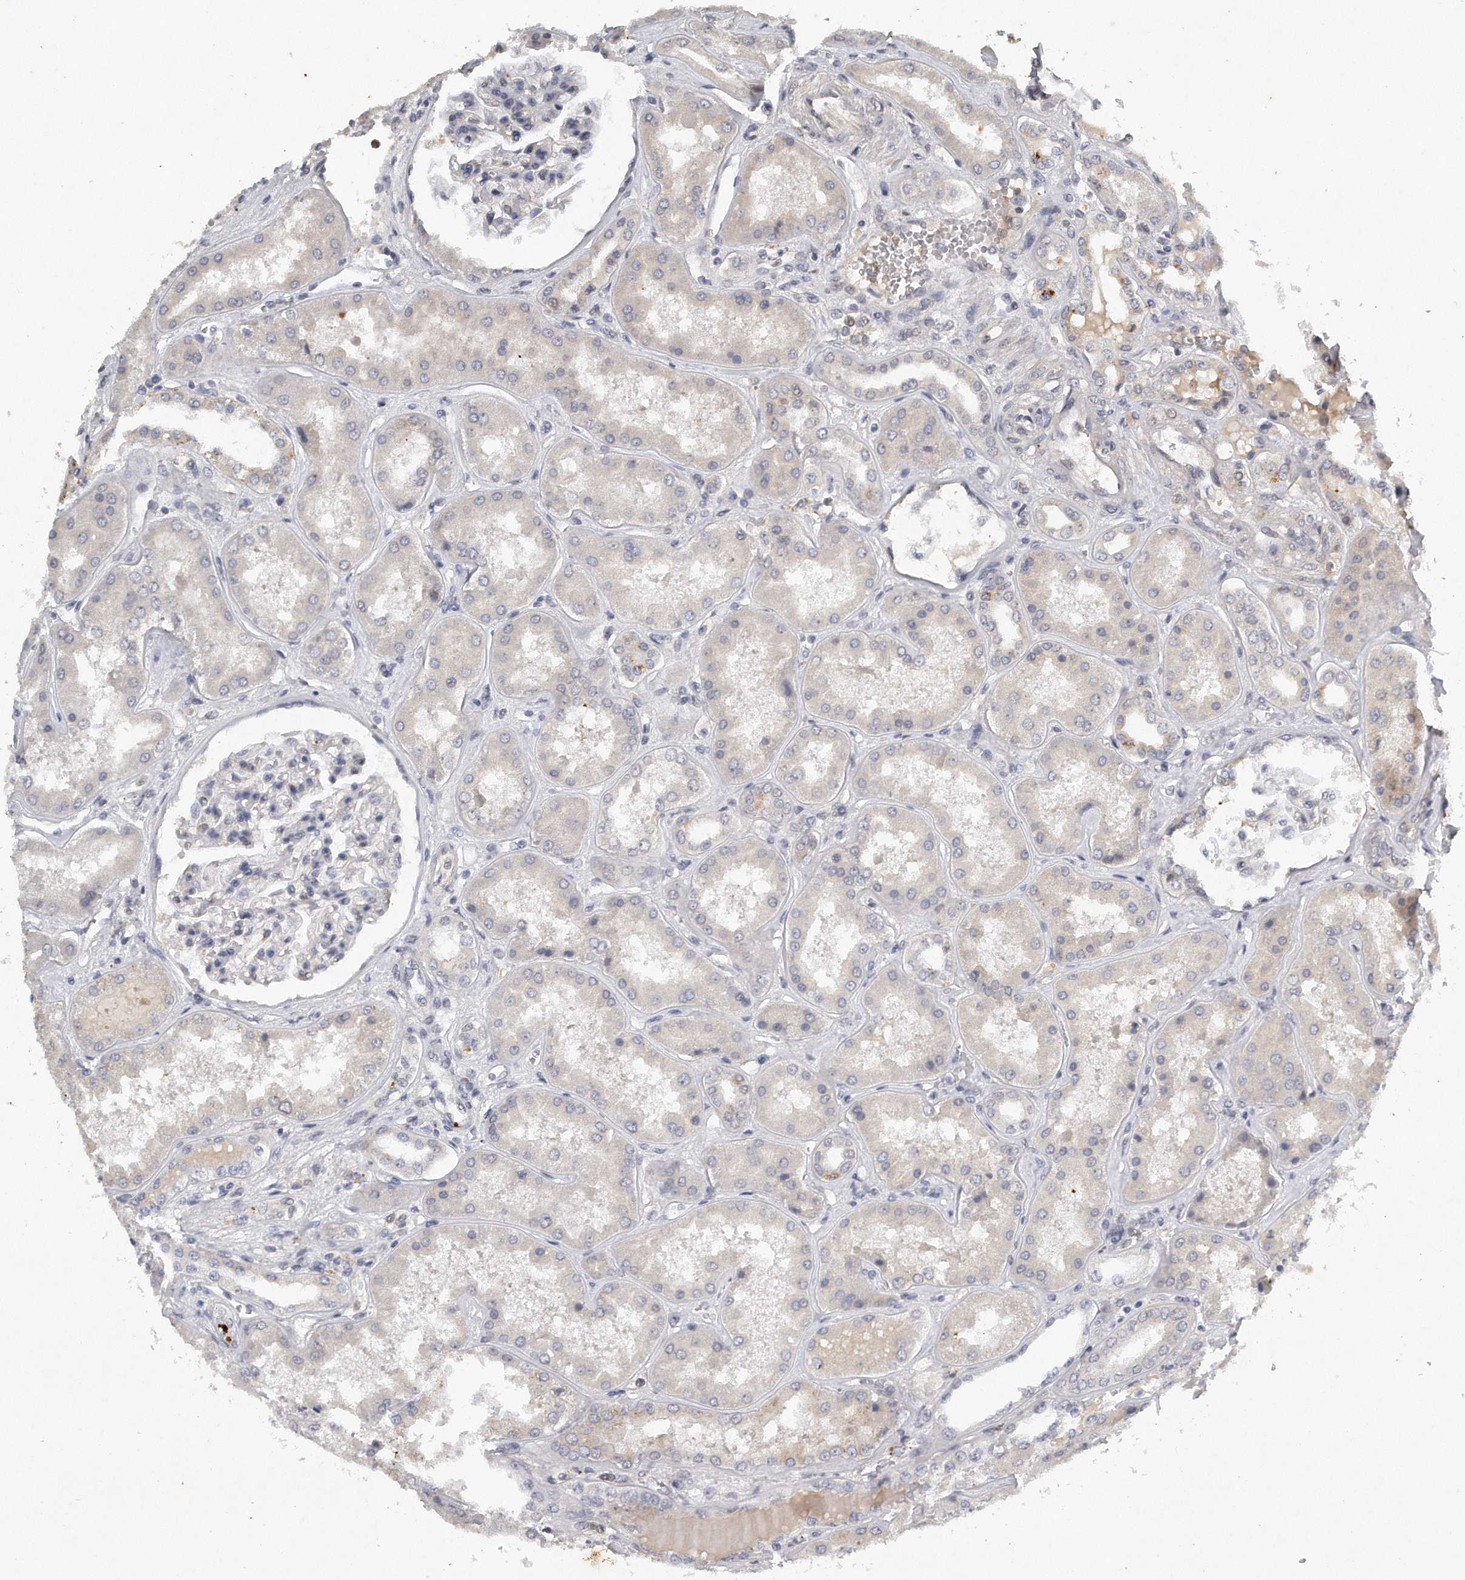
{"staining": {"intensity": "negative", "quantity": "none", "location": "none"}, "tissue": "kidney", "cell_type": "Cells in glomeruli", "image_type": "normal", "snomed": [{"axis": "morphology", "description": "Normal tissue, NOS"}, {"axis": "topography", "description": "Kidney"}], "caption": "High magnification brightfield microscopy of benign kidney stained with DAB (brown) and counterstained with hematoxylin (blue): cells in glomeruli show no significant staining.", "gene": "CAMK1", "patient": {"sex": "female", "age": 56}}